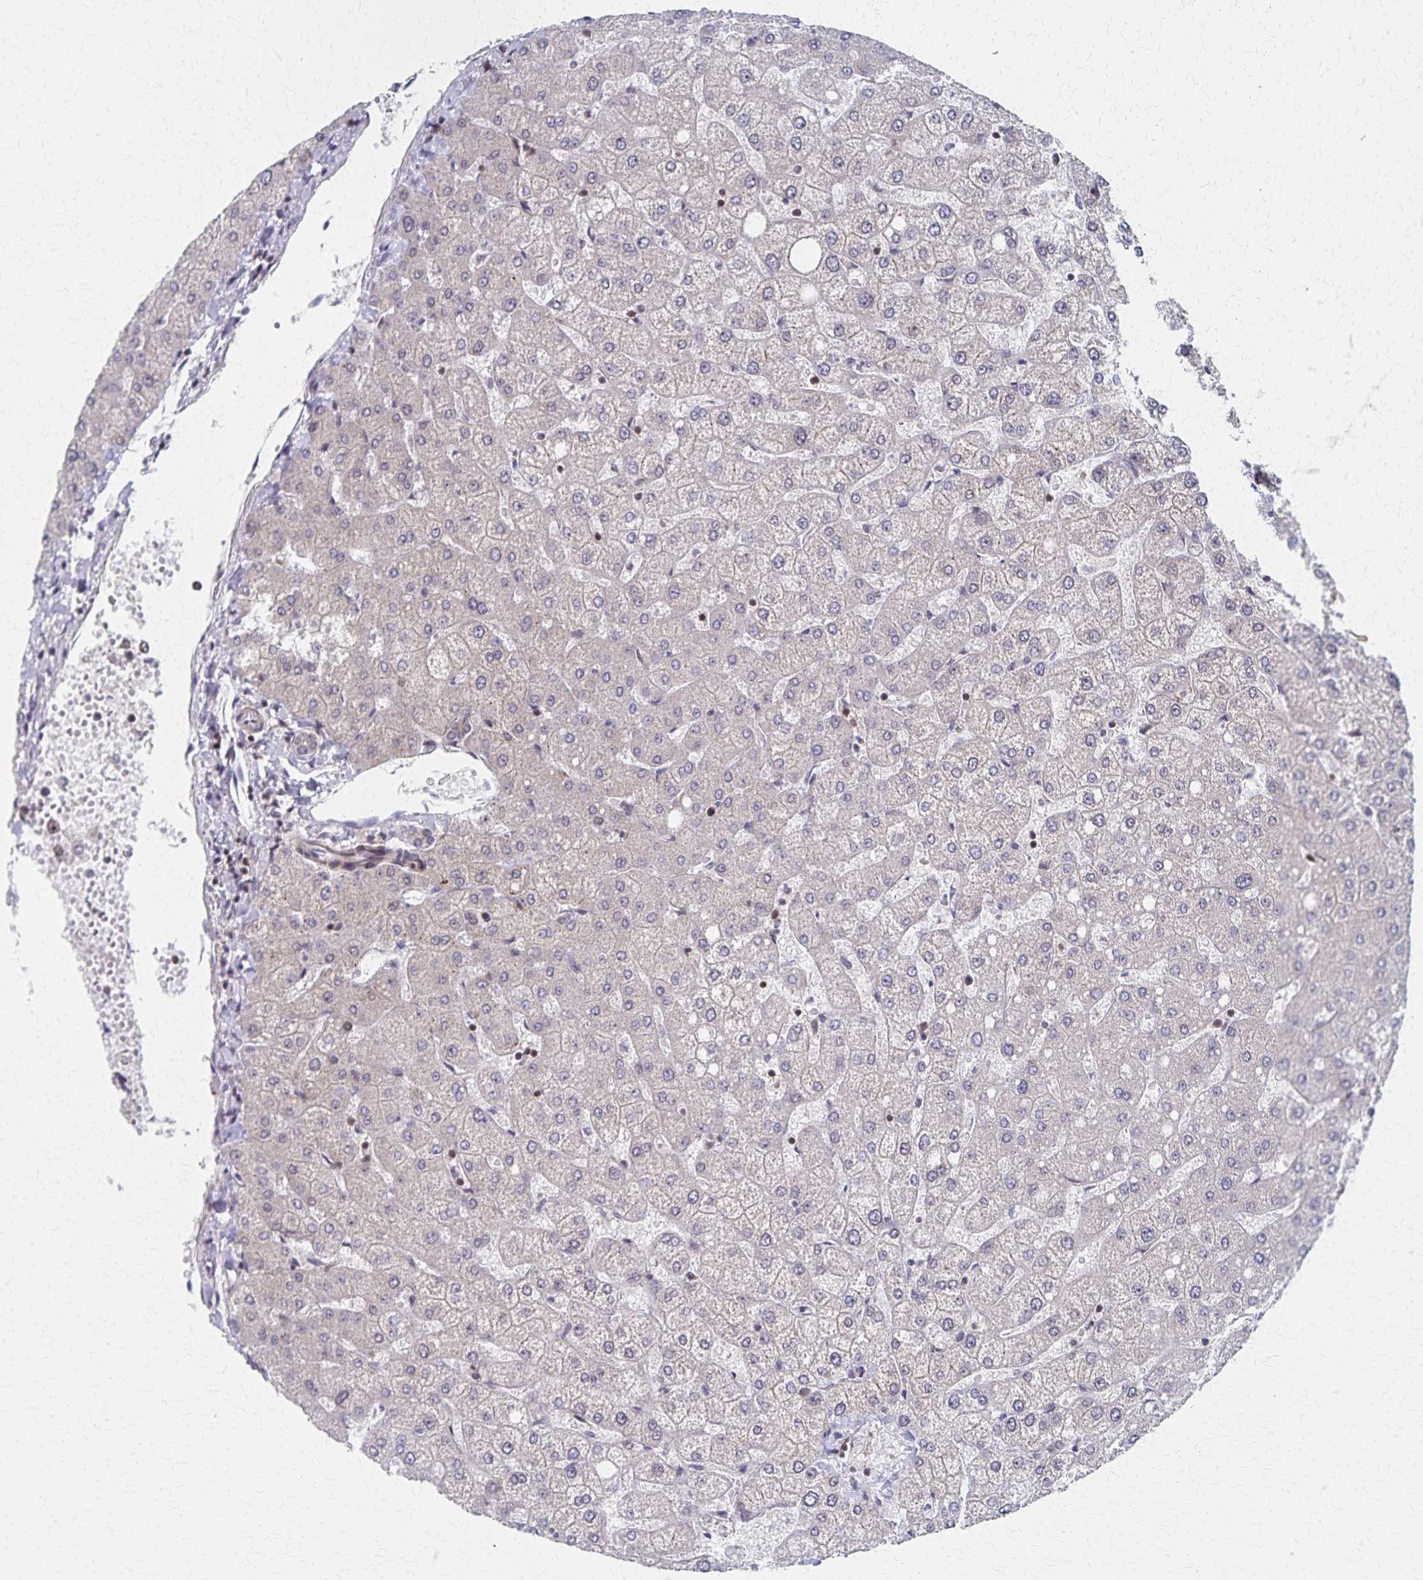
{"staining": {"intensity": "weak", "quantity": "<25%", "location": "nuclear"}, "tissue": "liver", "cell_type": "Cholangiocytes", "image_type": "normal", "snomed": [{"axis": "morphology", "description": "Normal tissue, NOS"}, {"axis": "topography", "description": "Liver"}], "caption": "The micrograph demonstrates no significant positivity in cholangiocytes of liver. (DAB (3,3'-diaminobenzidine) IHC with hematoxylin counter stain).", "gene": "GTF2B", "patient": {"sex": "female", "age": 54}}